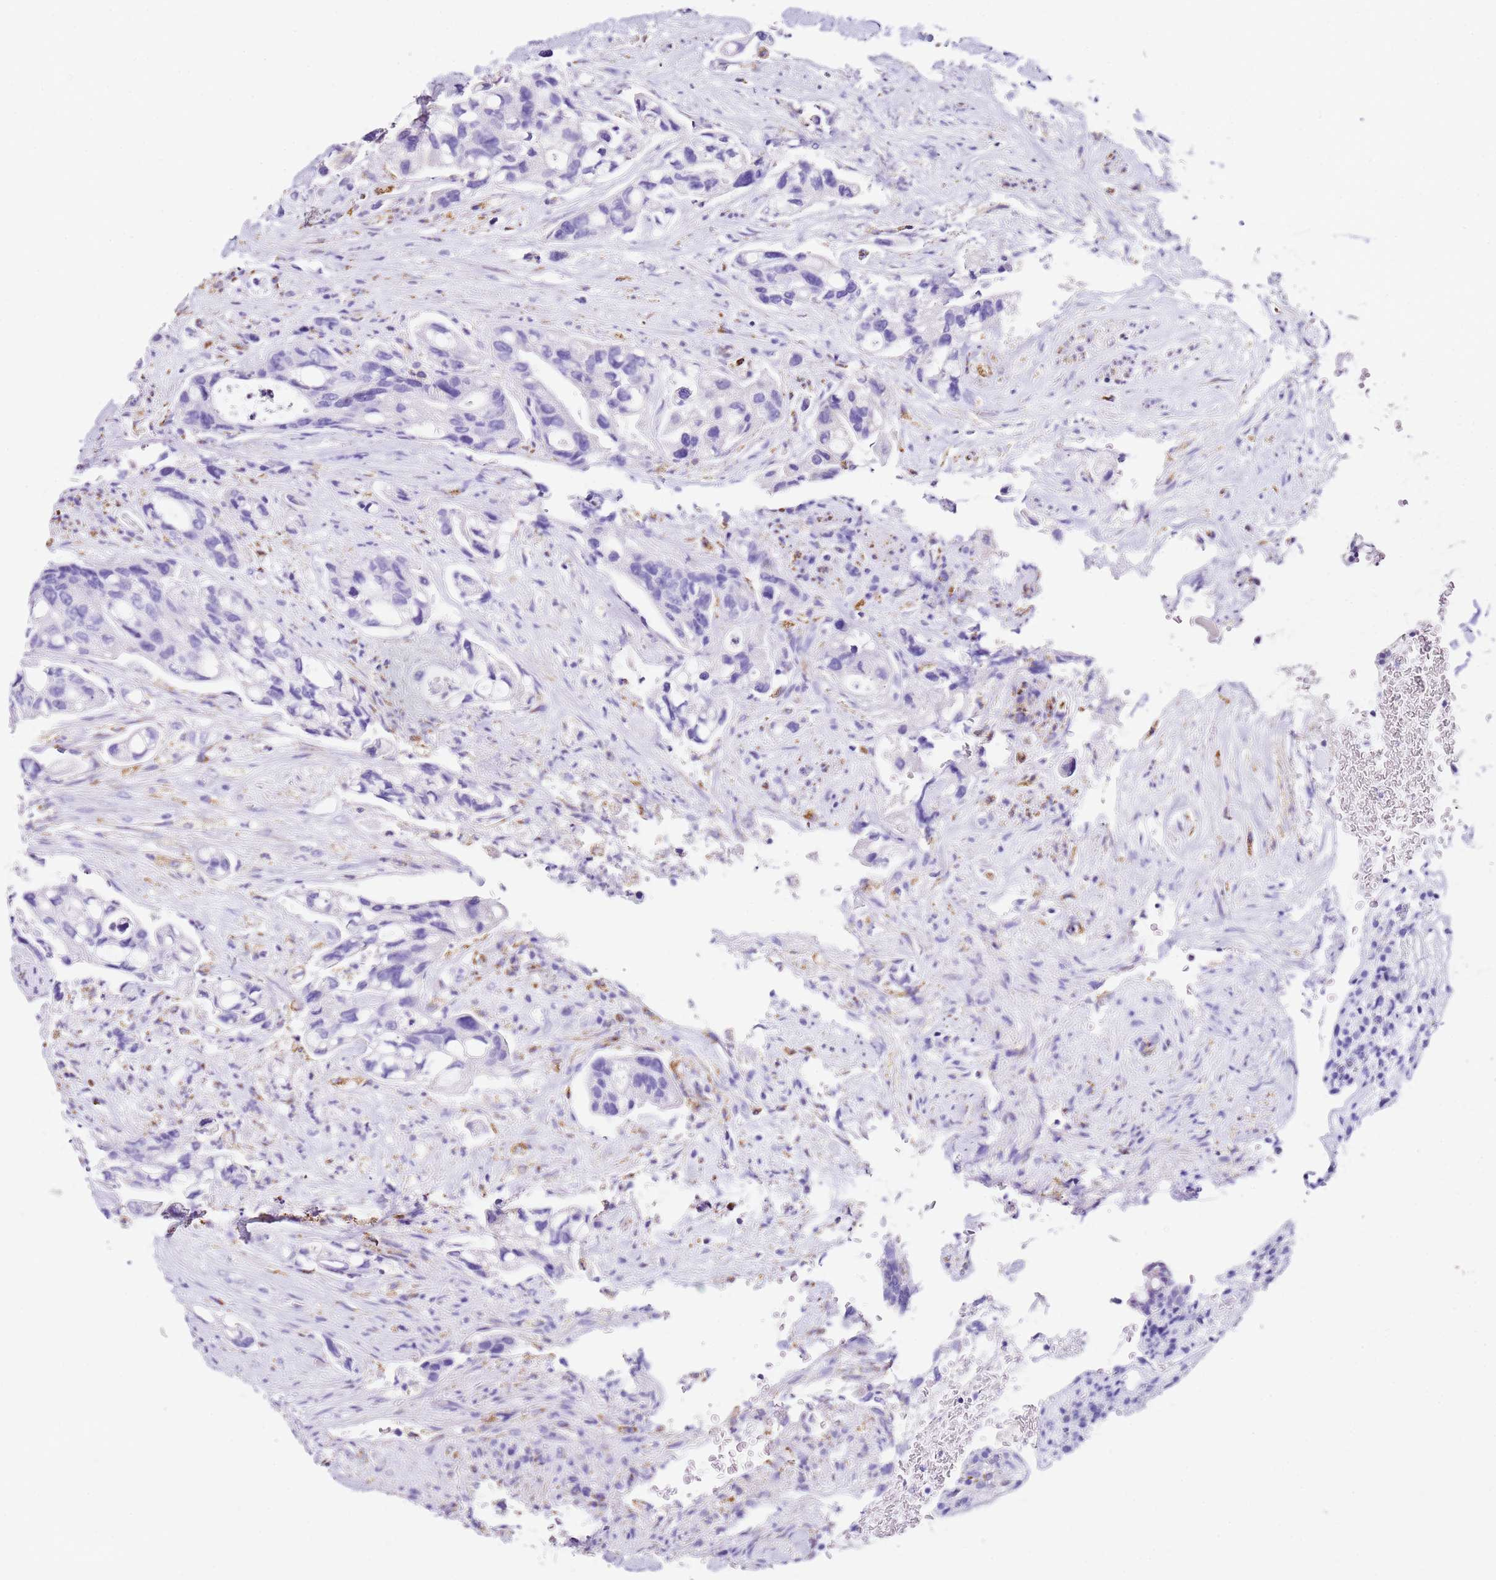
{"staining": {"intensity": "negative", "quantity": "none", "location": "none"}, "tissue": "colon", "cell_type": "Endothelial cells", "image_type": "normal", "snomed": [{"axis": "morphology", "description": "Normal tissue, NOS"}, {"axis": "topography", "description": "Colon"}], "caption": "IHC image of unremarkable colon: human colon stained with DAB demonstrates no significant protein expression in endothelial cells.", "gene": "PTBP2", "patient": {"sex": "female", "age": 79}}